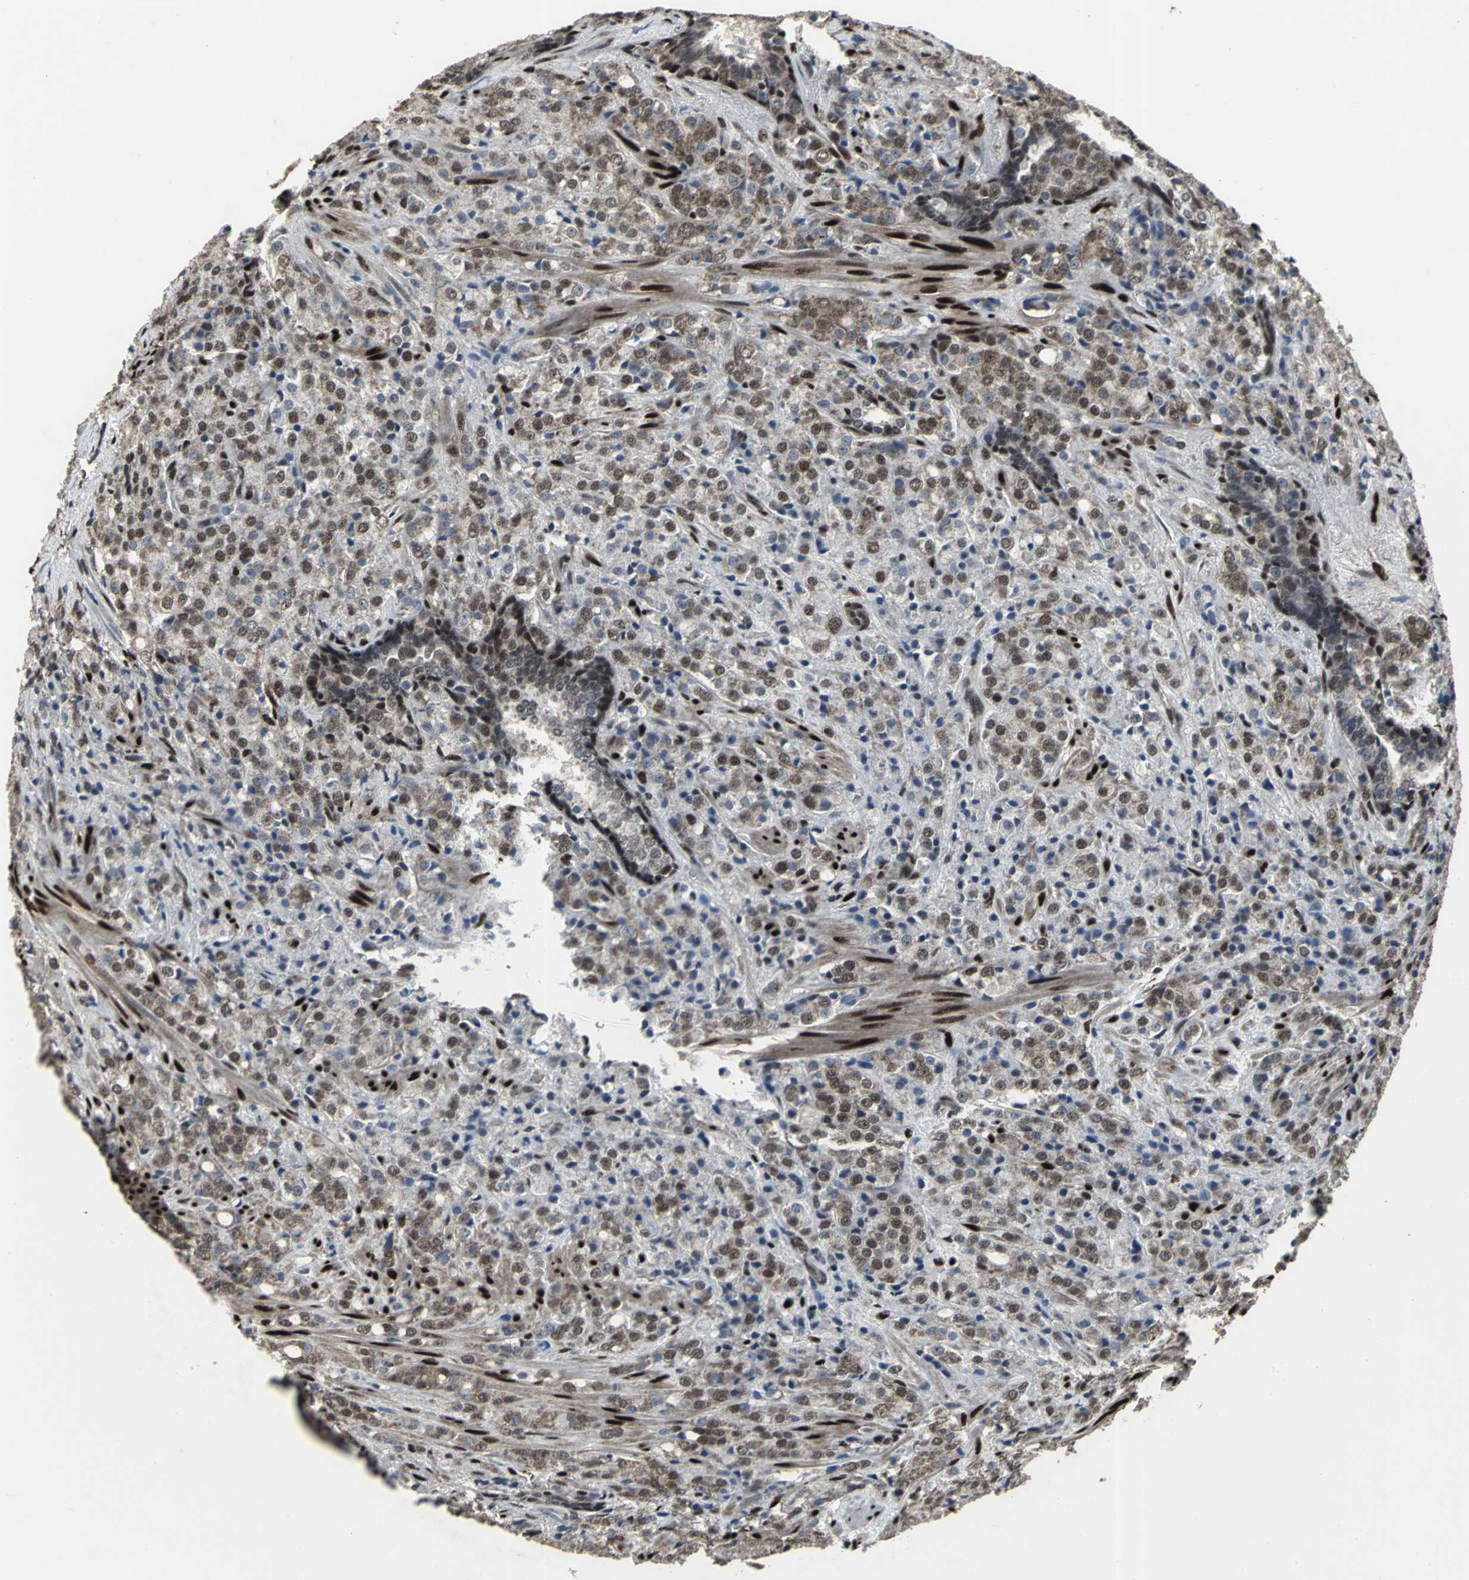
{"staining": {"intensity": "moderate", "quantity": ">75%", "location": "nuclear"}, "tissue": "prostate cancer", "cell_type": "Tumor cells", "image_type": "cancer", "snomed": [{"axis": "morphology", "description": "Adenocarcinoma, Medium grade"}, {"axis": "topography", "description": "Prostate"}], "caption": "Prostate cancer (adenocarcinoma (medium-grade)) stained with IHC demonstrates moderate nuclear expression in about >75% of tumor cells.", "gene": "SRF", "patient": {"sex": "male", "age": 70}}